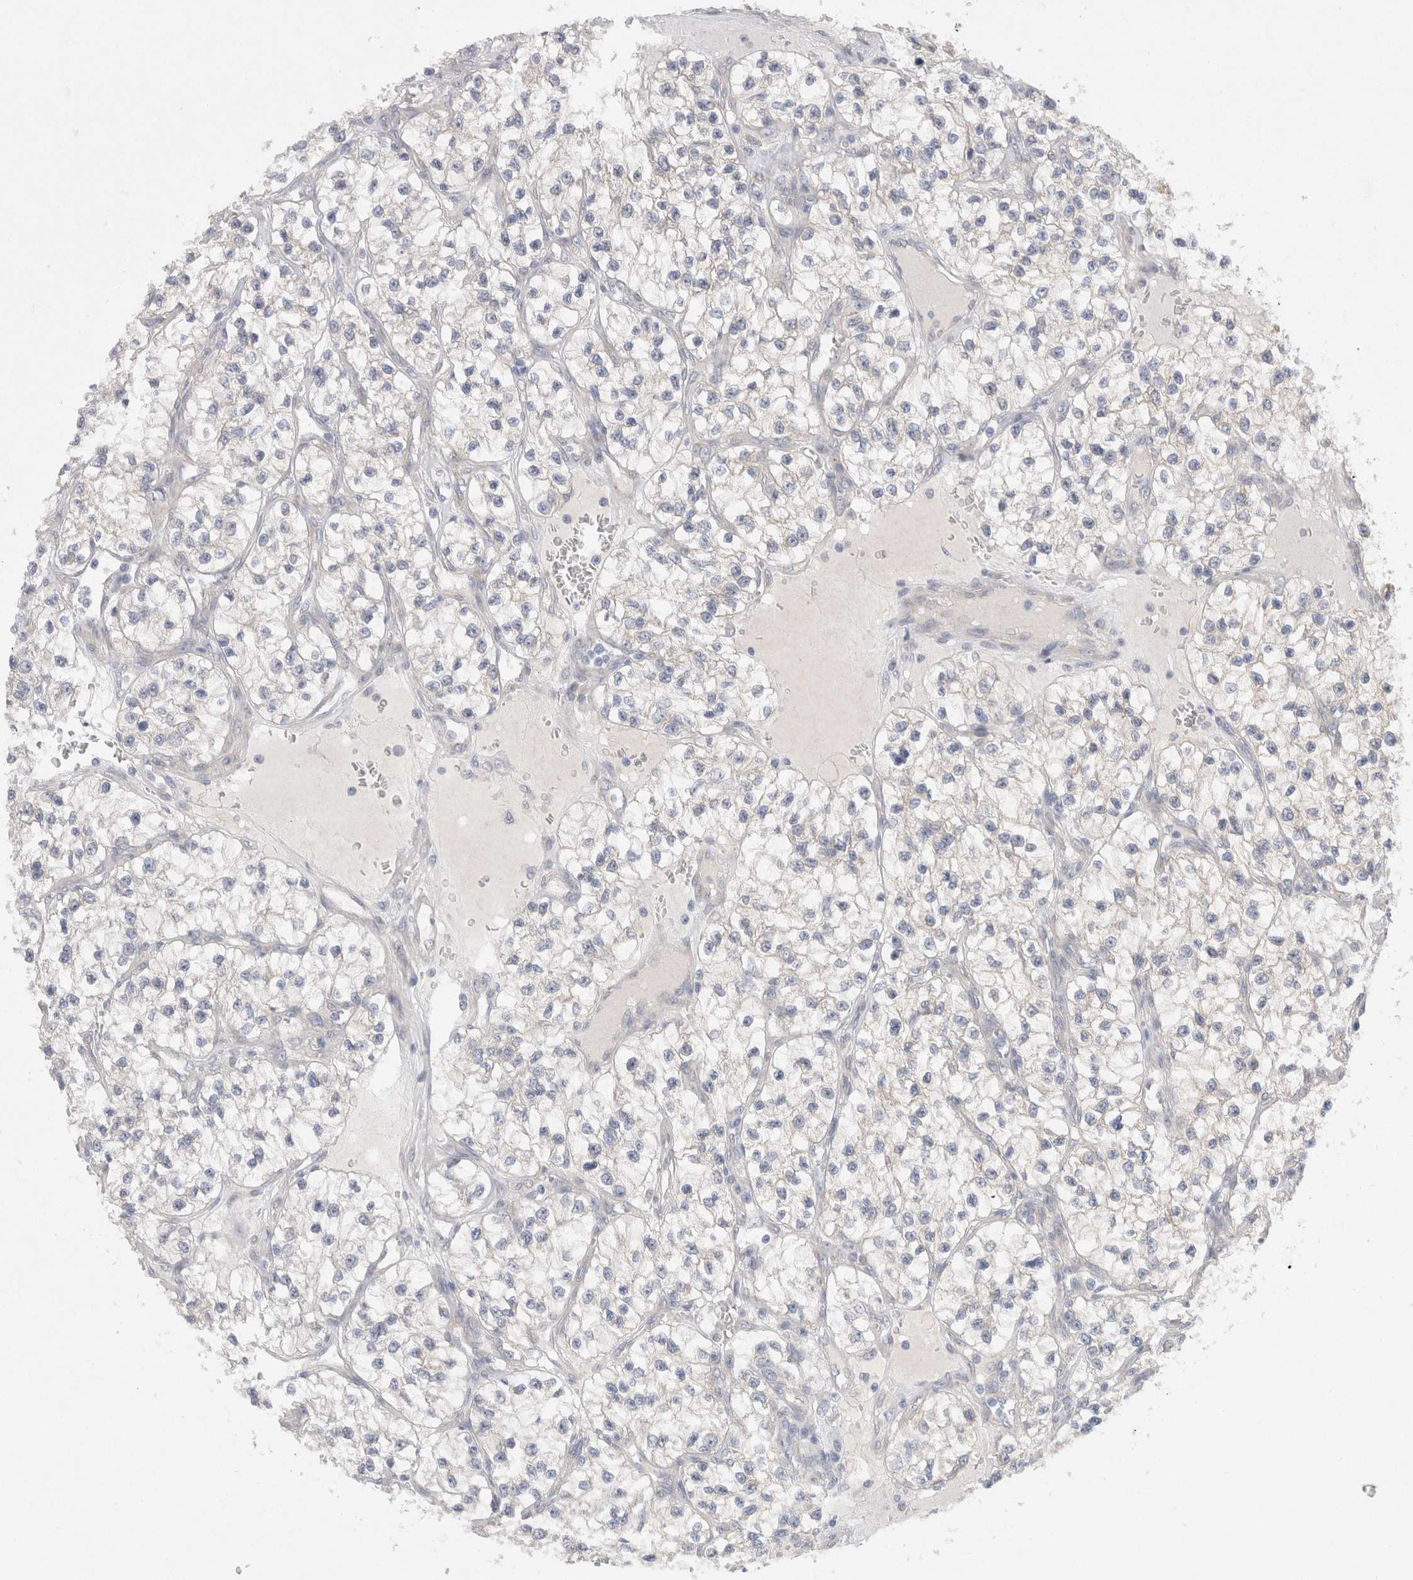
{"staining": {"intensity": "negative", "quantity": "none", "location": "none"}, "tissue": "renal cancer", "cell_type": "Tumor cells", "image_type": "cancer", "snomed": [{"axis": "morphology", "description": "Adenocarcinoma, NOS"}, {"axis": "topography", "description": "Kidney"}], "caption": "Histopathology image shows no significant protein positivity in tumor cells of renal cancer (adenocarcinoma).", "gene": "WIPF2", "patient": {"sex": "female", "age": 57}}